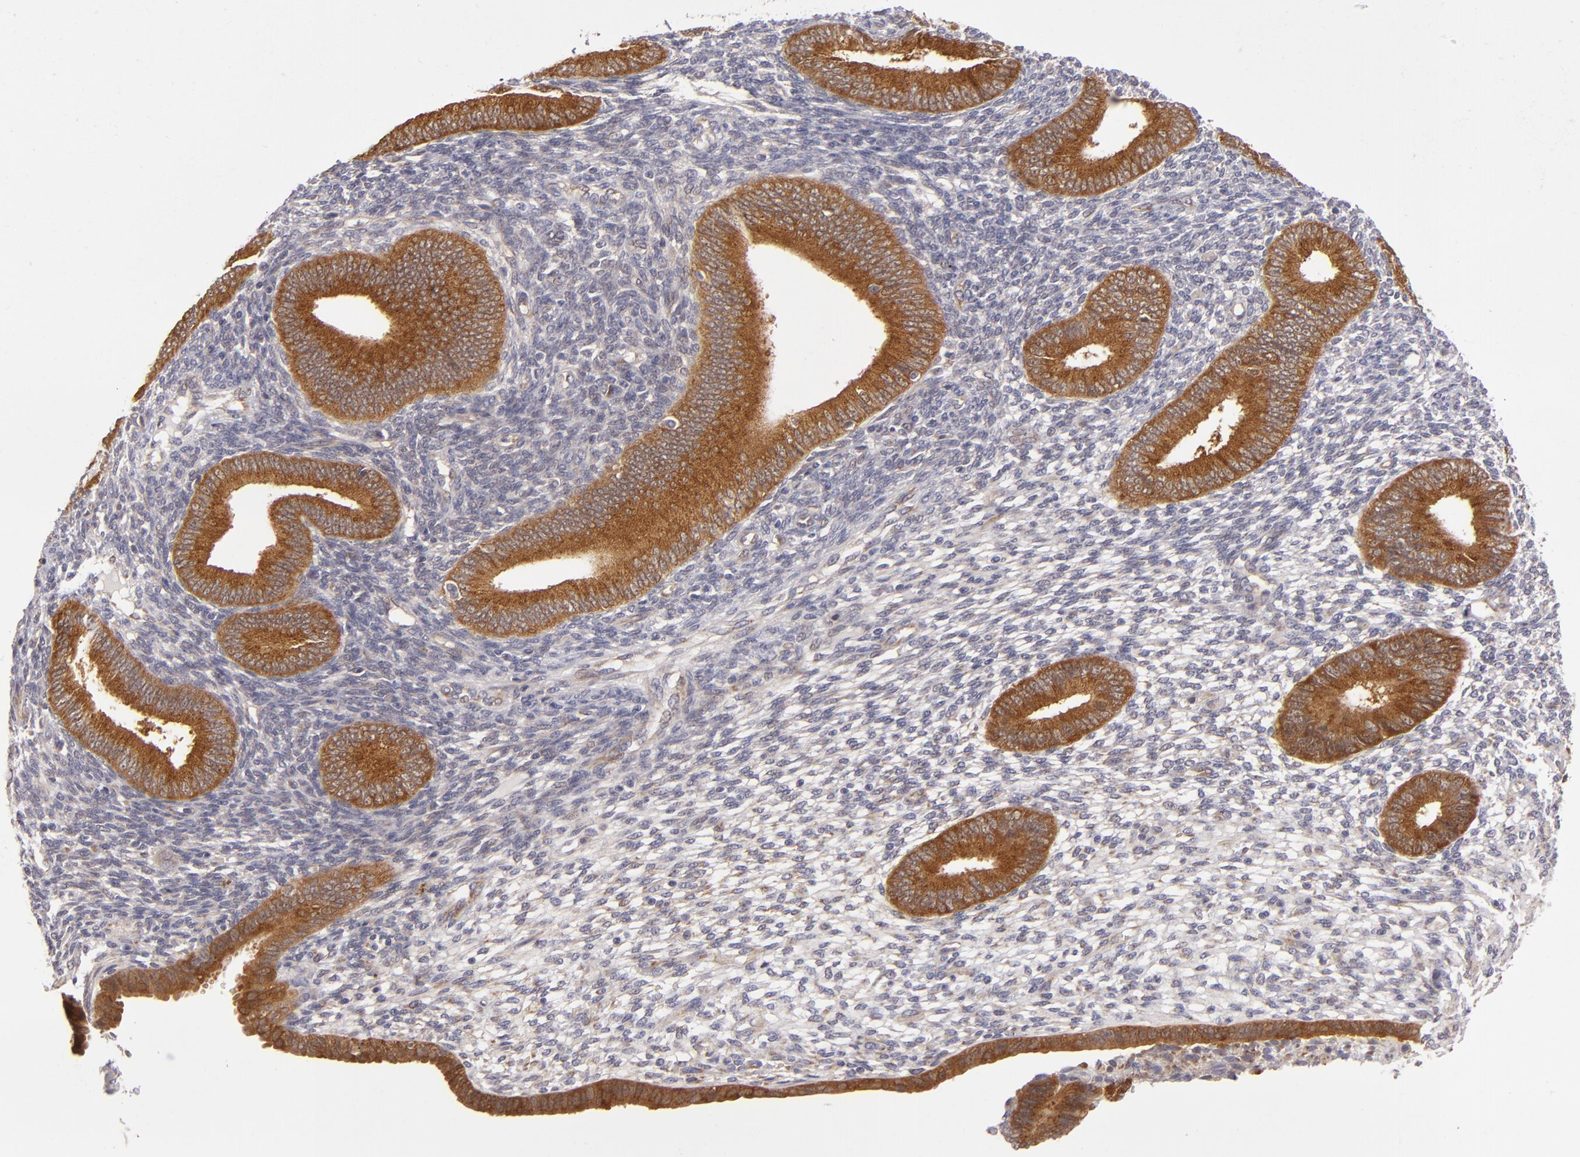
{"staining": {"intensity": "negative", "quantity": "none", "location": "none"}, "tissue": "endometrium", "cell_type": "Cells in endometrial stroma", "image_type": "normal", "snomed": [{"axis": "morphology", "description": "Normal tissue, NOS"}, {"axis": "topography", "description": "Endometrium"}], "caption": "Immunohistochemistry (IHC) photomicrograph of benign human endometrium stained for a protein (brown), which reveals no staining in cells in endometrial stroma.", "gene": "SH2D4A", "patient": {"sex": "female", "age": 42}}